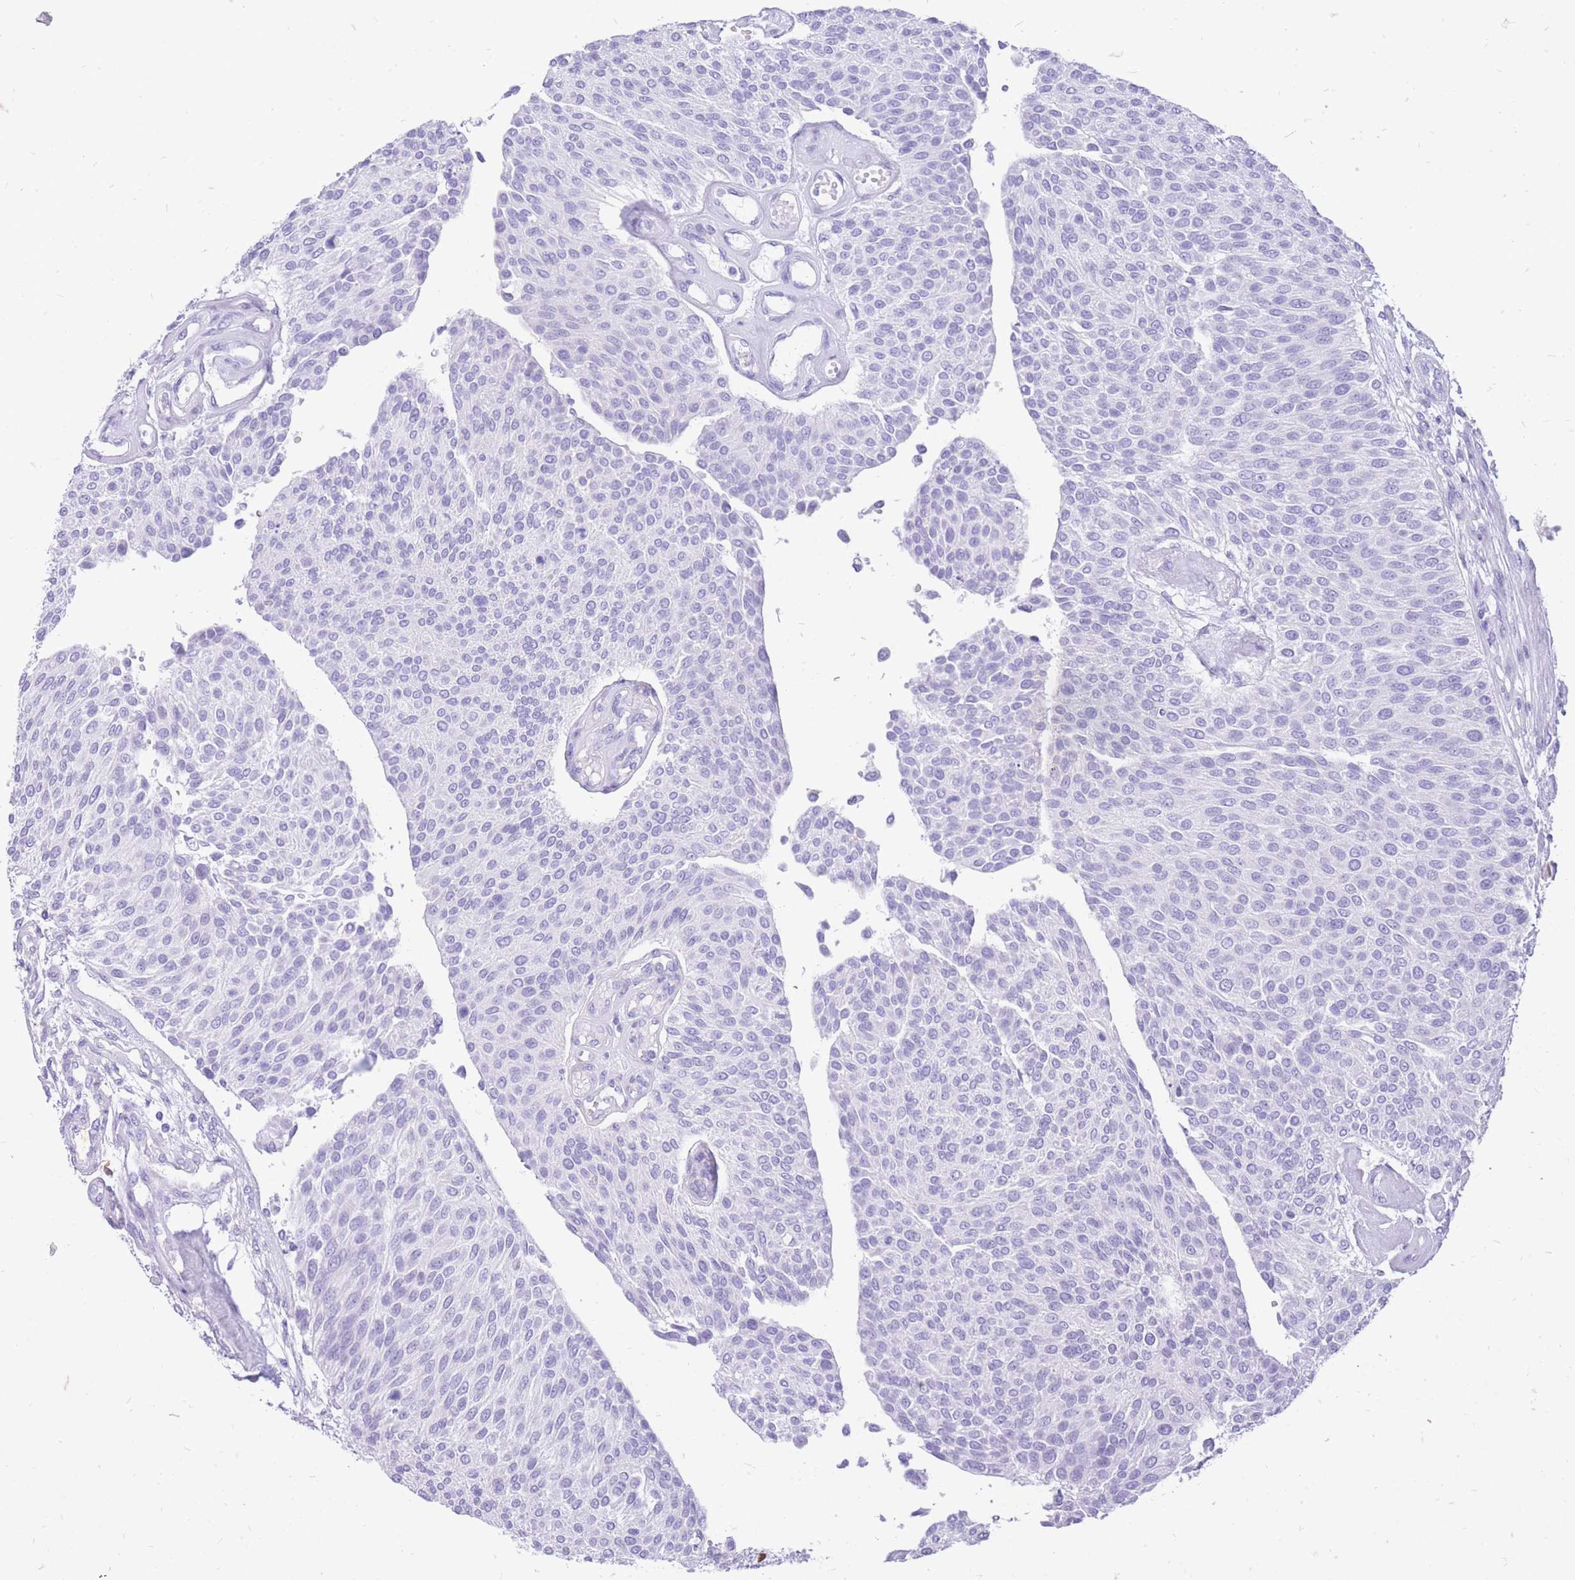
{"staining": {"intensity": "negative", "quantity": "none", "location": "none"}, "tissue": "urothelial cancer", "cell_type": "Tumor cells", "image_type": "cancer", "snomed": [{"axis": "morphology", "description": "Urothelial carcinoma, NOS"}, {"axis": "topography", "description": "Urinary bladder"}], "caption": "Immunohistochemistry of human urothelial cancer shows no expression in tumor cells.", "gene": "ZFP37", "patient": {"sex": "male", "age": 55}}